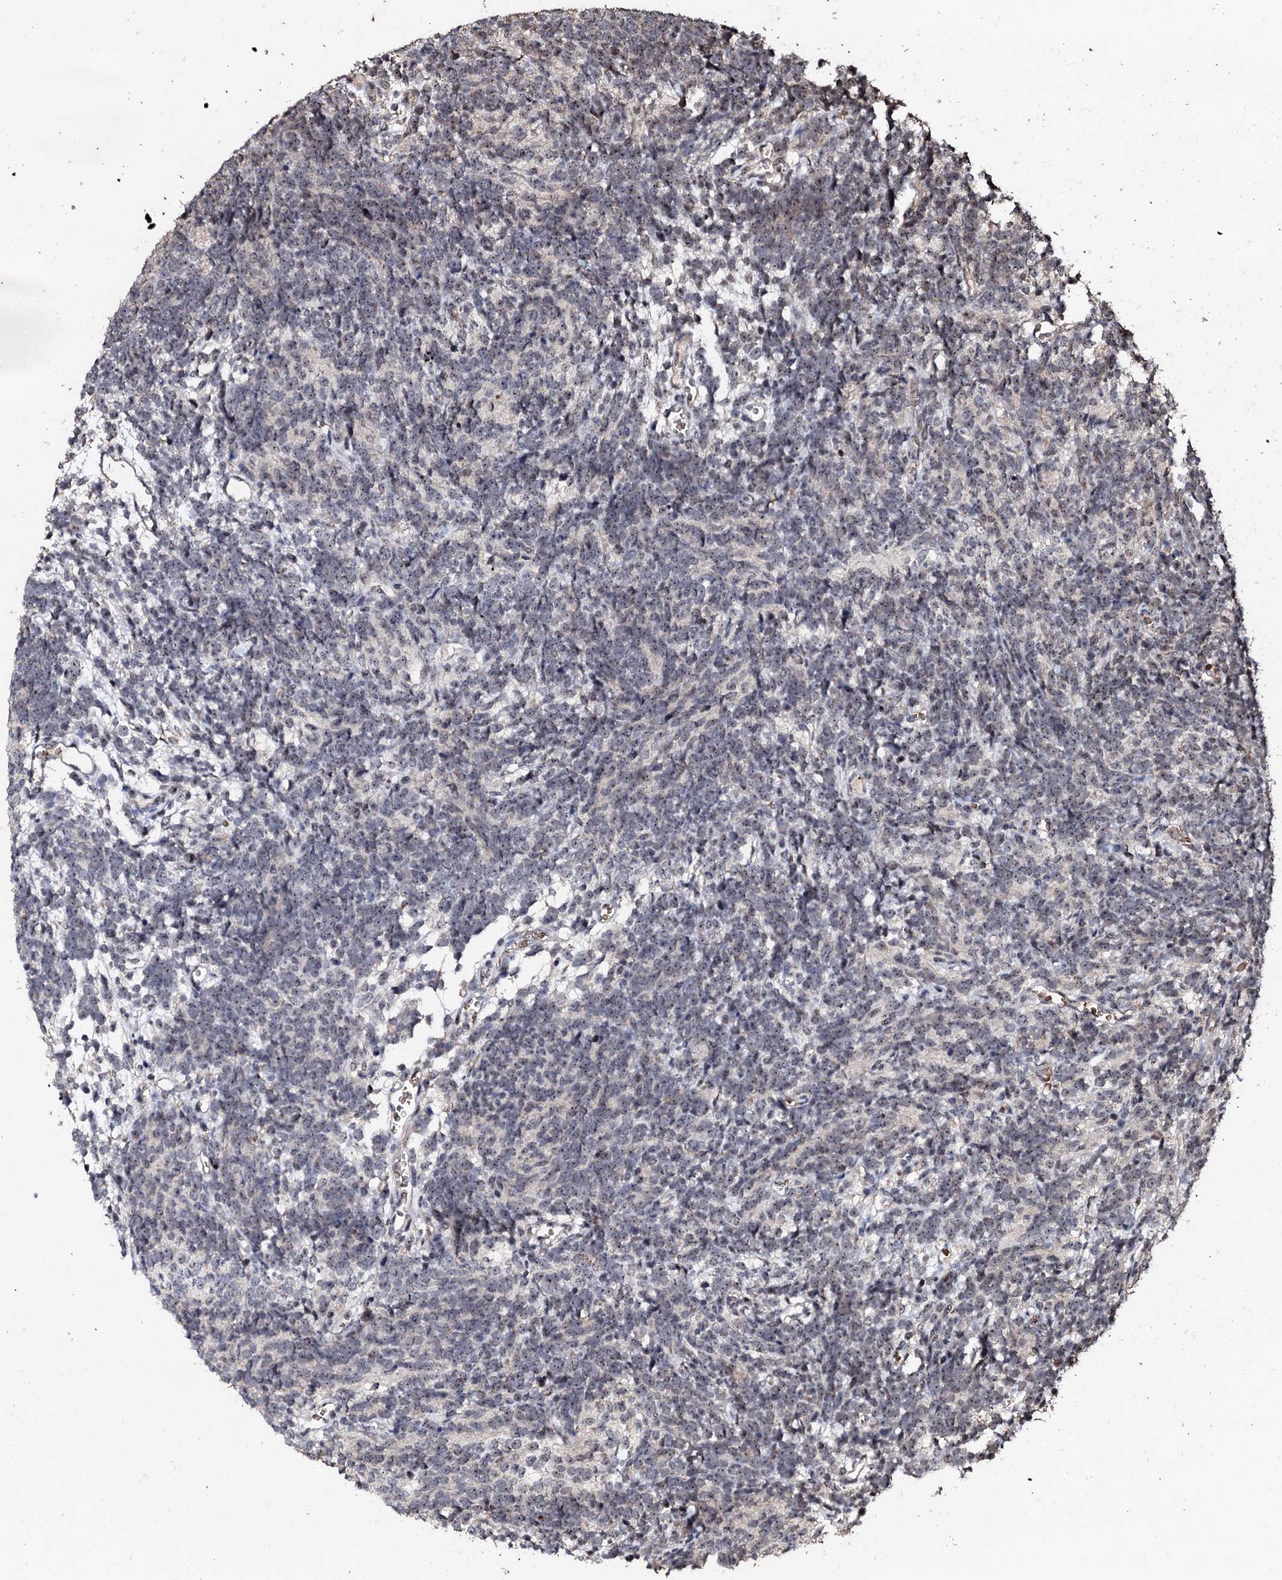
{"staining": {"intensity": "weak", "quantity": "25%-75%", "location": "nuclear"}, "tissue": "glioma", "cell_type": "Tumor cells", "image_type": "cancer", "snomed": [{"axis": "morphology", "description": "Glioma, malignant, Low grade"}, {"axis": "topography", "description": "Brain"}], "caption": "Immunohistochemistry (IHC) micrograph of neoplastic tissue: glioma stained using immunohistochemistry (IHC) demonstrates low levels of weak protein expression localized specifically in the nuclear of tumor cells, appearing as a nuclear brown color.", "gene": "SUPT7L", "patient": {"sex": "female", "age": 1}}